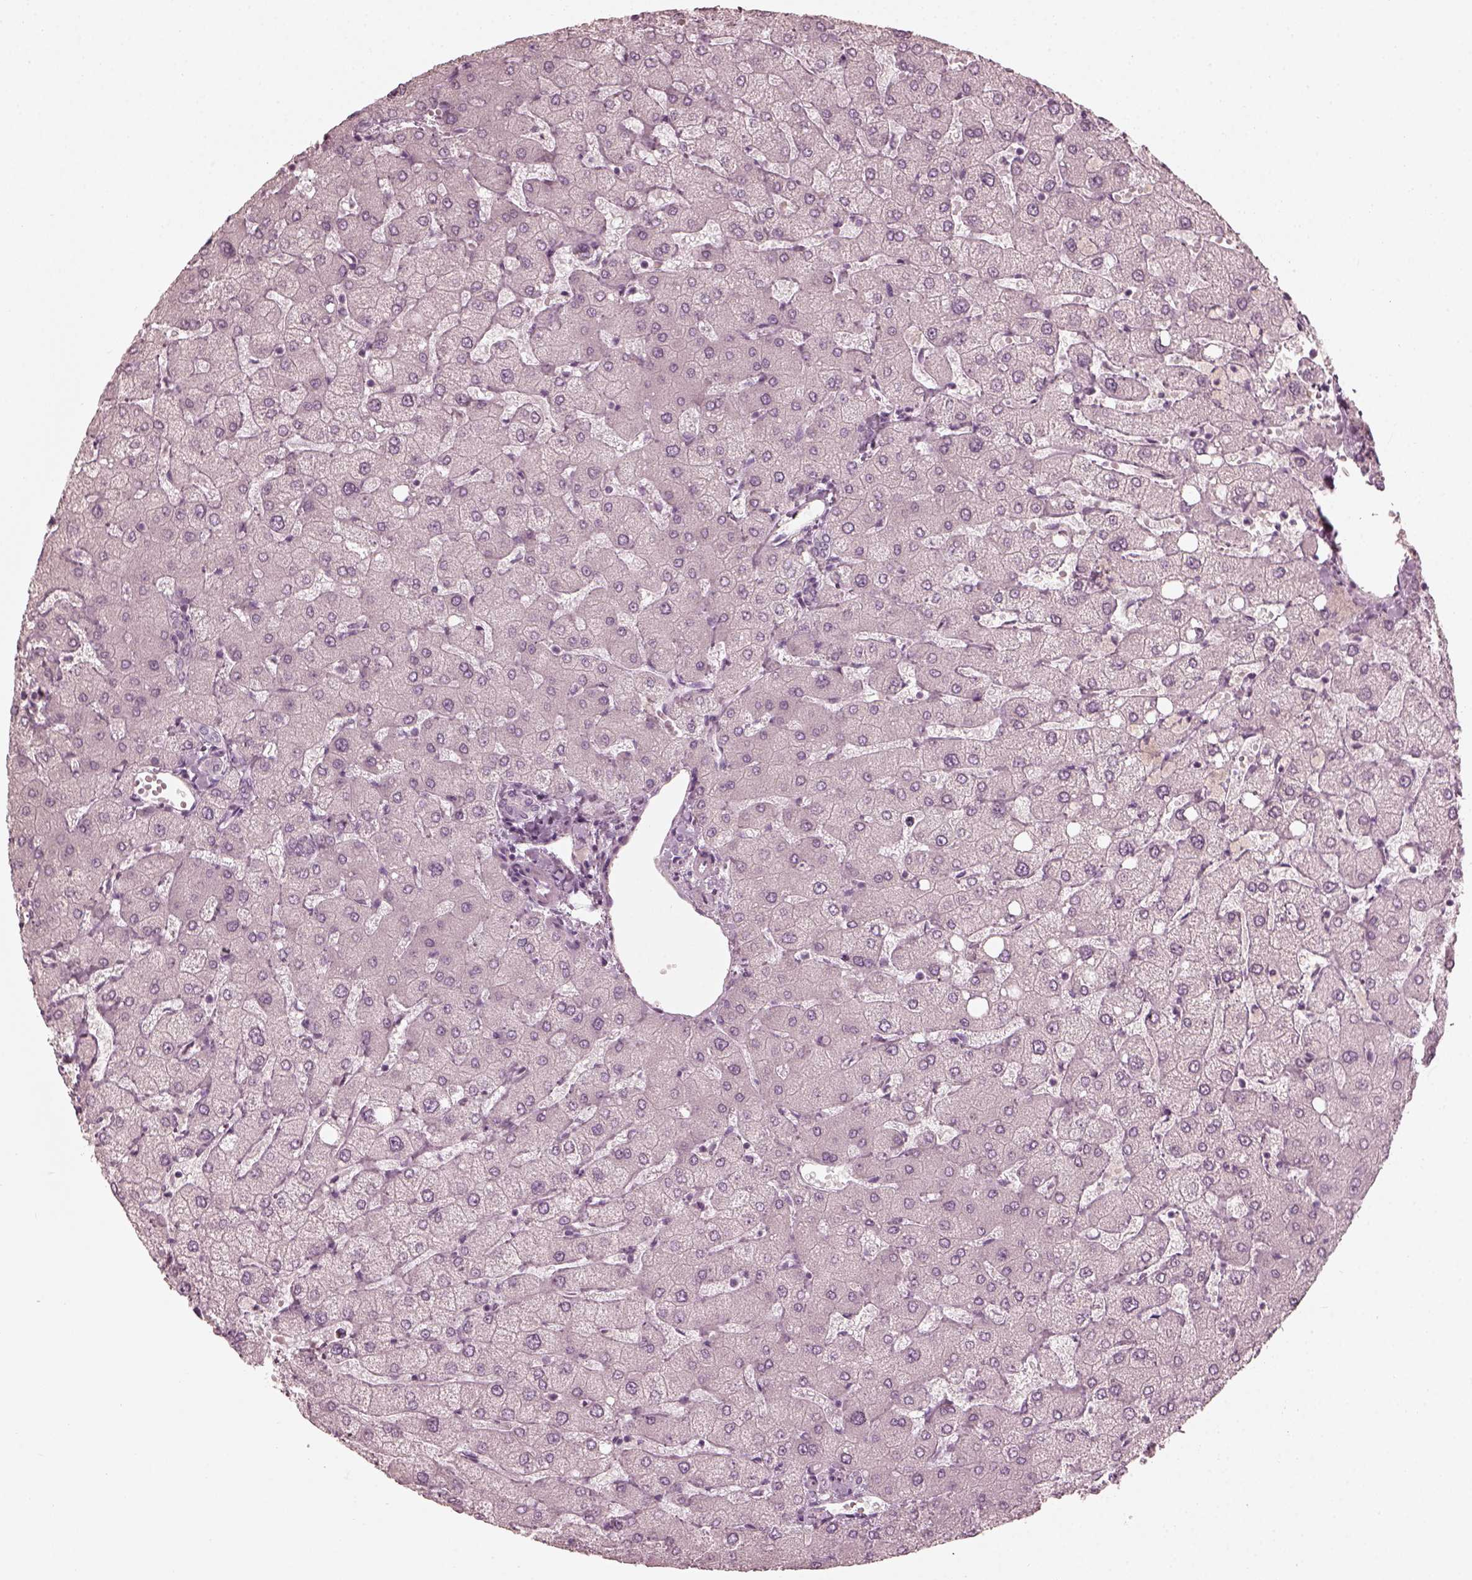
{"staining": {"intensity": "negative", "quantity": "none", "location": "none"}, "tissue": "liver", "cell_type": "Cholangiocytes", "image_type": "normal", "snomed": [{"axis": "morphology", "description": "Normal tissue, NOS"}, {"axis": "topography", "description": "Liver"}], "caption": "DAB immunohistochemical staining of normal human liver shows no significant positivity in cholangiocytes. (IHC, brightfield microscopy, high magnification).", "gene": "SAXO2", "patient": {"sex": "female", "age": 54}}